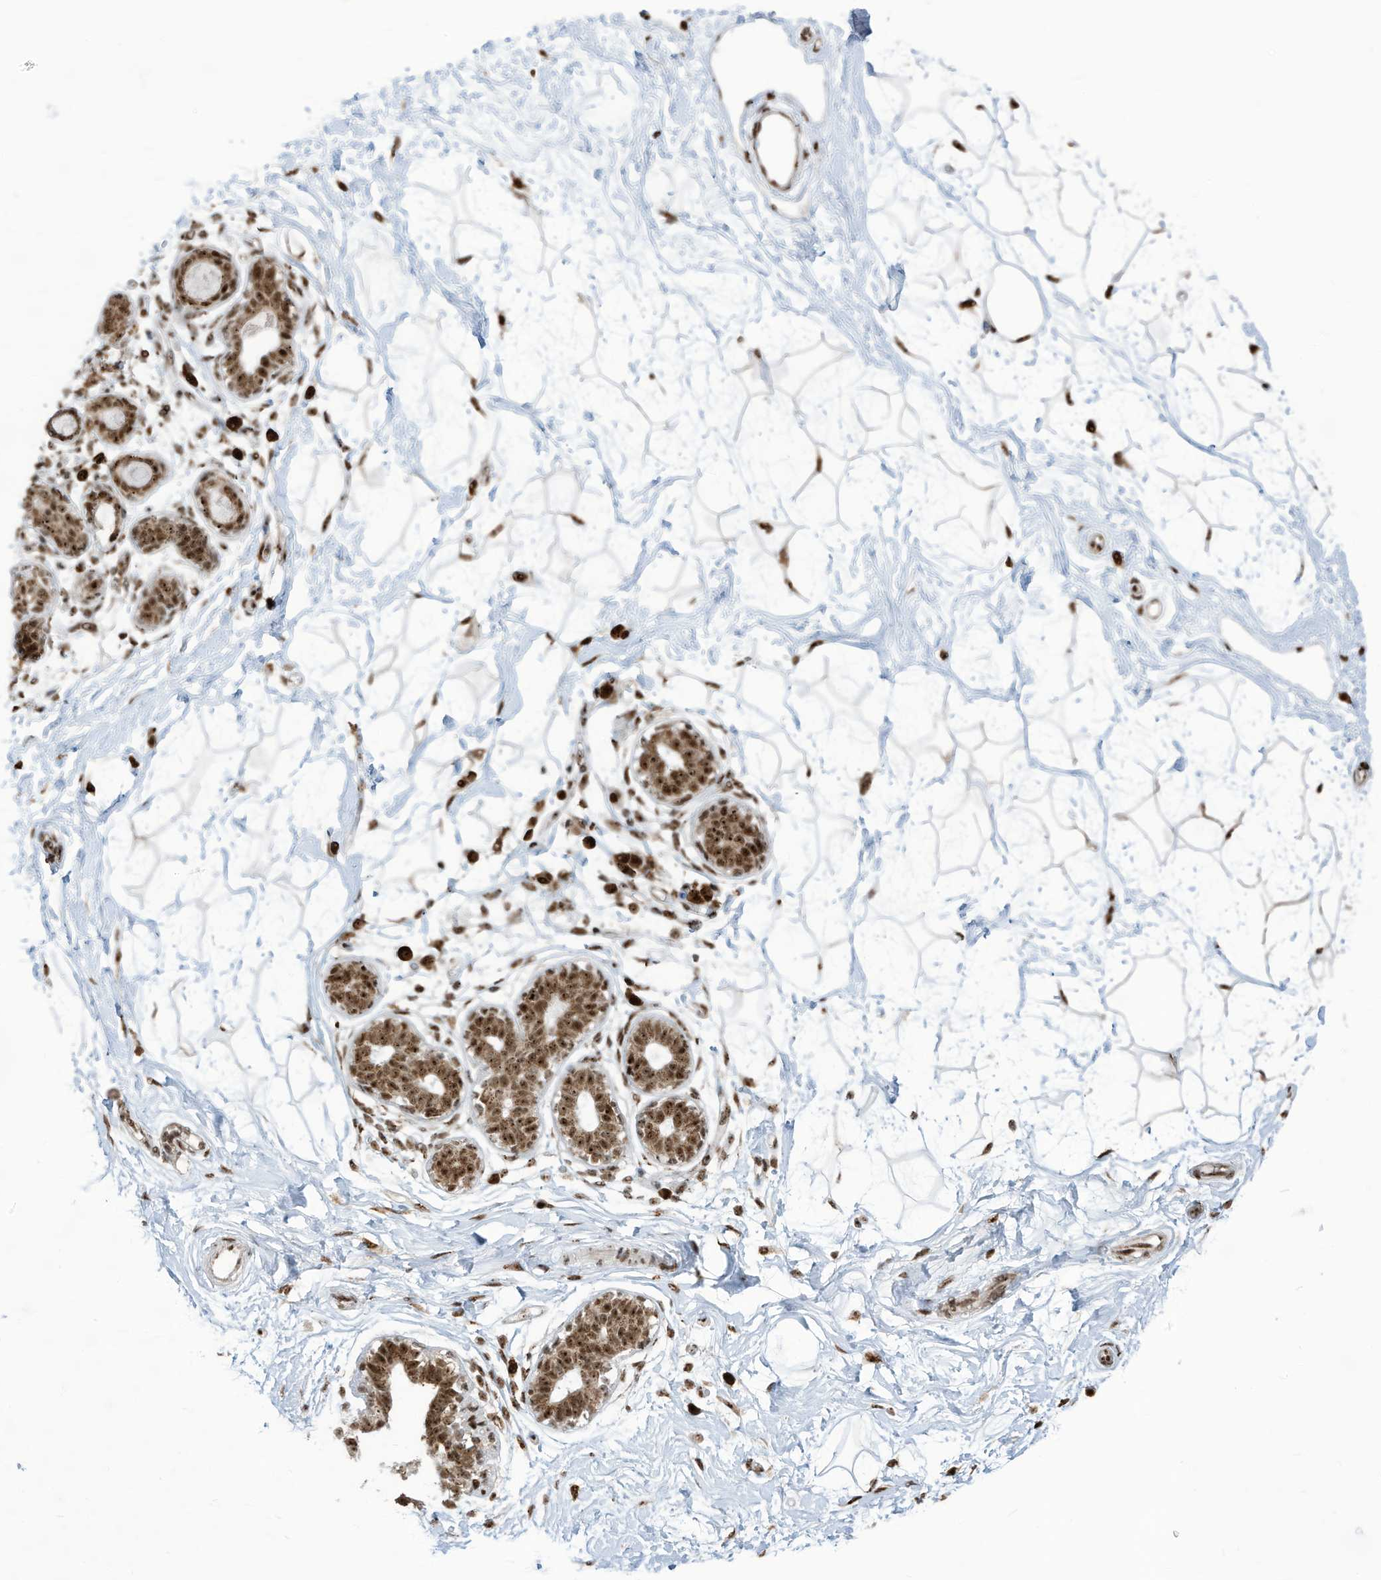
{"staining": {"intensity": "negative", "quantity": "none", "location": "none"}, "tissue": "breast", "cell_type": "Adipocytes", "image_type": "normal", "snomed": [{"axis": "morphology", "description": "Normal tissue, NOS"}, {"axis": "topography", "description": "Breast"}], "caption": "Image shows no protein positivity in adipocytes of normal breast. The staining is performed using DAB (3,3'-diaminobenzidine) brown chromogen with nuclei counter-stained in using hematoxylin.", "gene": "LBH", "patient": {"sex": "female", "age": 45}}